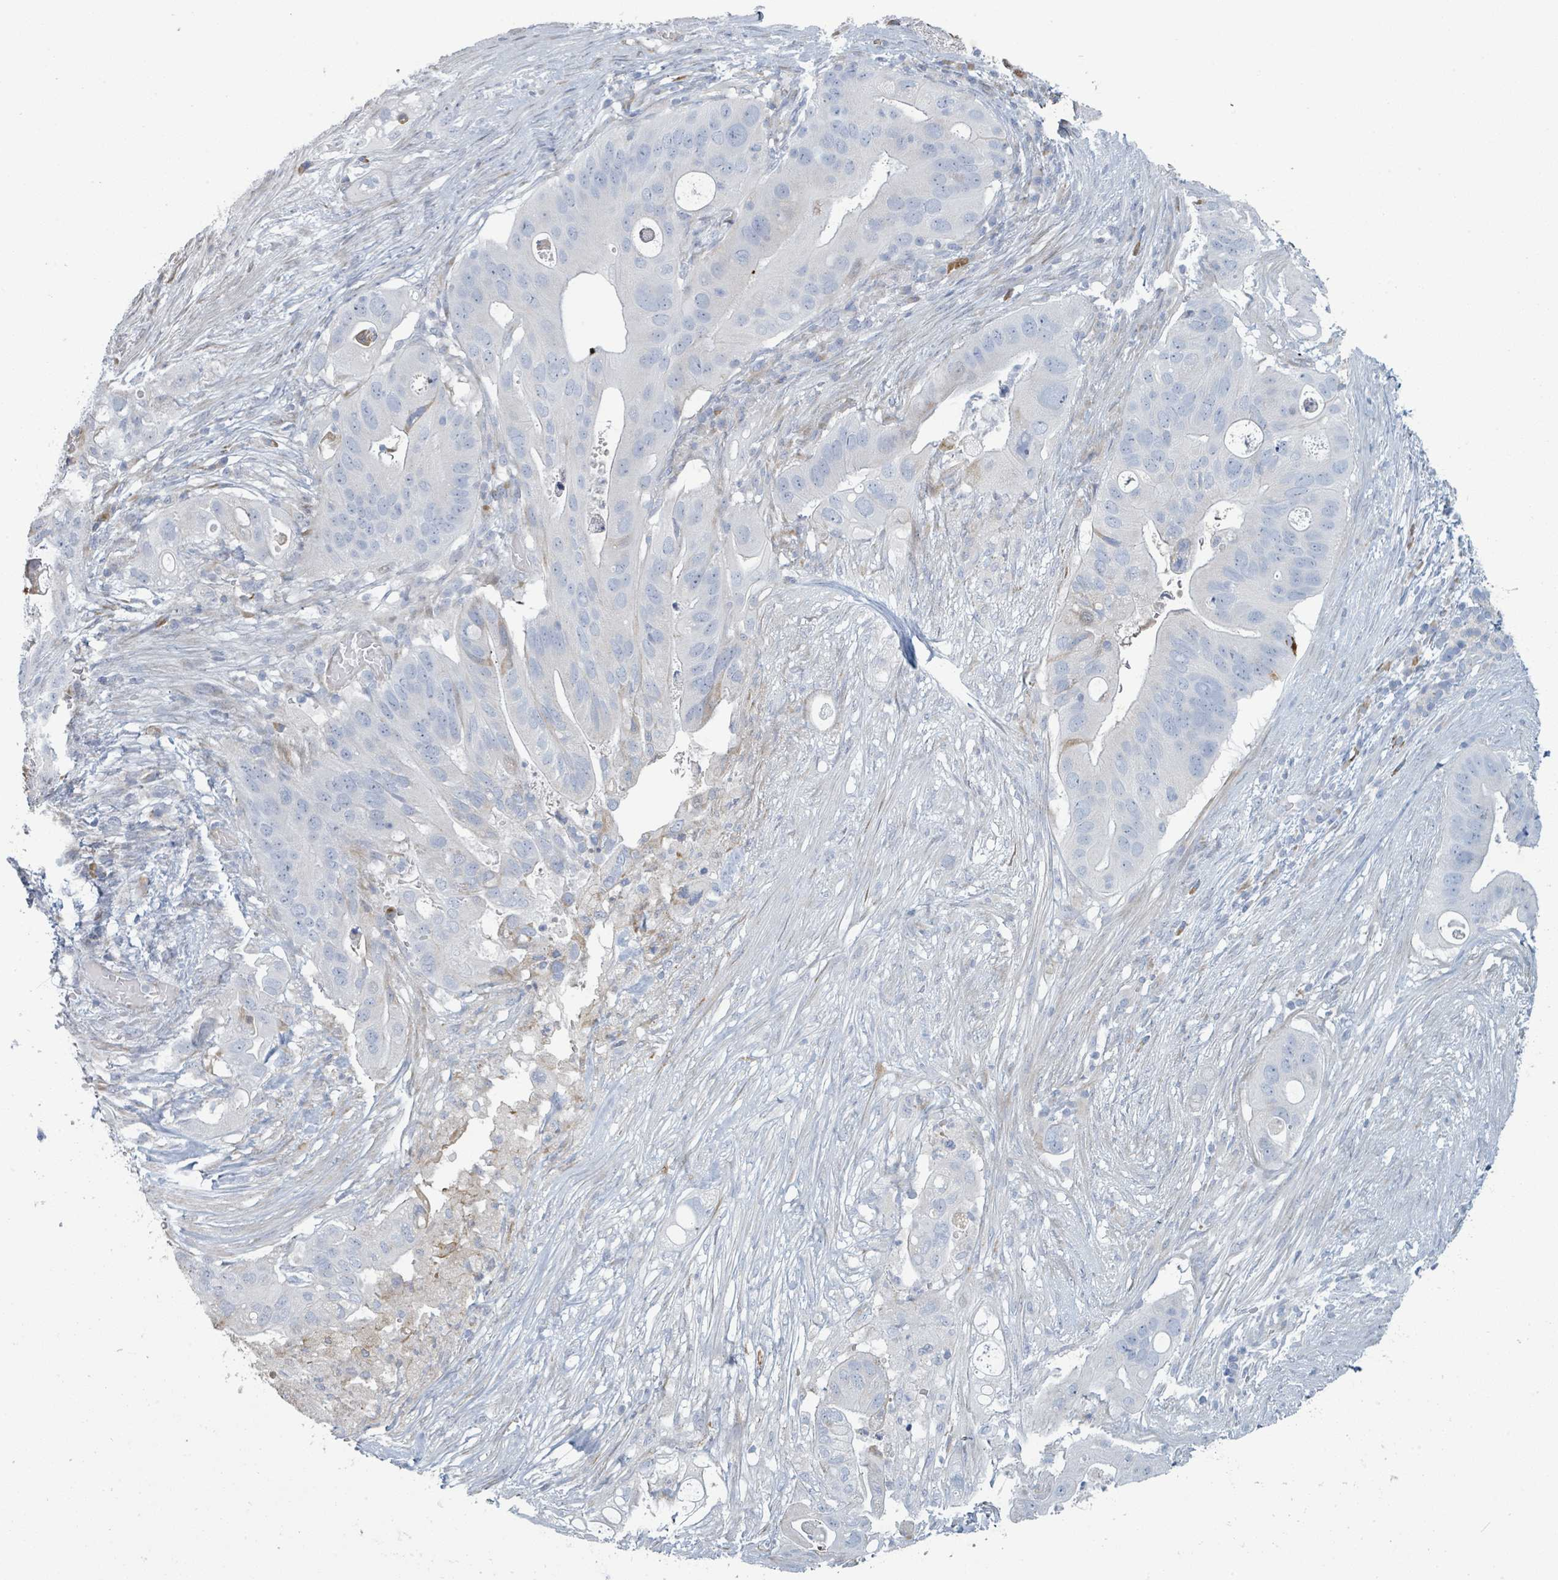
{"staining": {"intensity": "negative", "quantity": "none", "location": "none"}, "tissue": "pancreatic cancer", "cell_type": "Tumor cells", "image_type": "cancer", "snomed": [{"axis": "morphology", "description": "Adenocarcinoma, NOS"}, {"axis": "topography", "description": "Pancreas"}], "caption": "The IHC histopathology image has no significant staining in tumor cells of pancreatic adenocarcinoma tissue.", "gene": "RAB33B", "patient": {"sex": "female", "age": 72}}